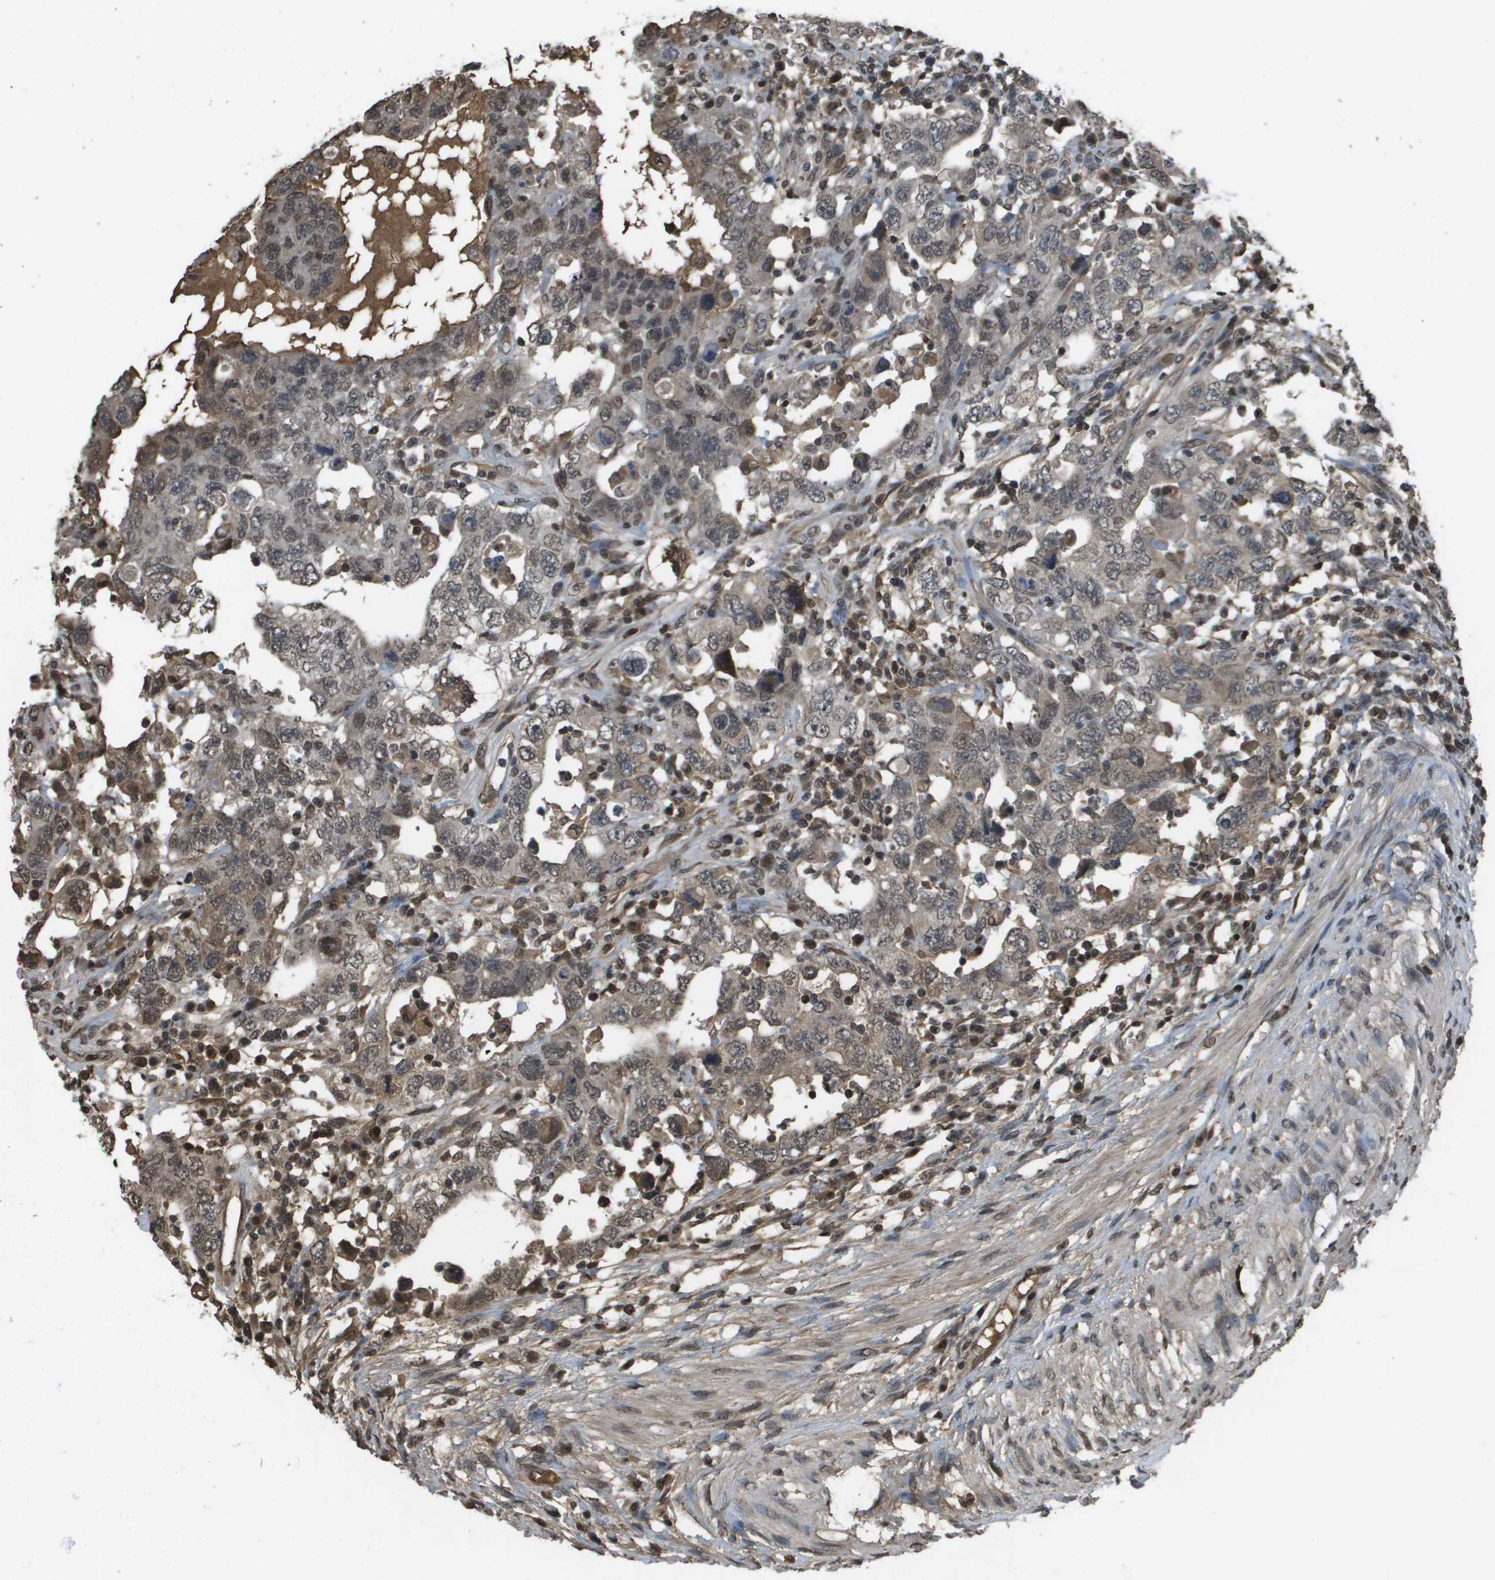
{"staining": {"intensity": "moderate", "quantity": "25%-75%", "location": "cytoplasmic/membranous,nuclear"}, "tissue": "testis cancer", "cell_type": "Tumor cells", "image_type": "cancer", "snomed": [{"axis": "morphology", "description": "Carcinoma, Embryonal, NOS"}, {"axis": "topography", "description": "Testis"}], "caption": "A photomicrograph showing moderate cytoplasmic/membranous and nuclear staining in about 25%-75% of tumor cells in embryonal carcinoma (testis), as visualized by brown immunohistochemical staining.", "gene": "NDRG2", "patient": {"sex": "male", "age": 26}}